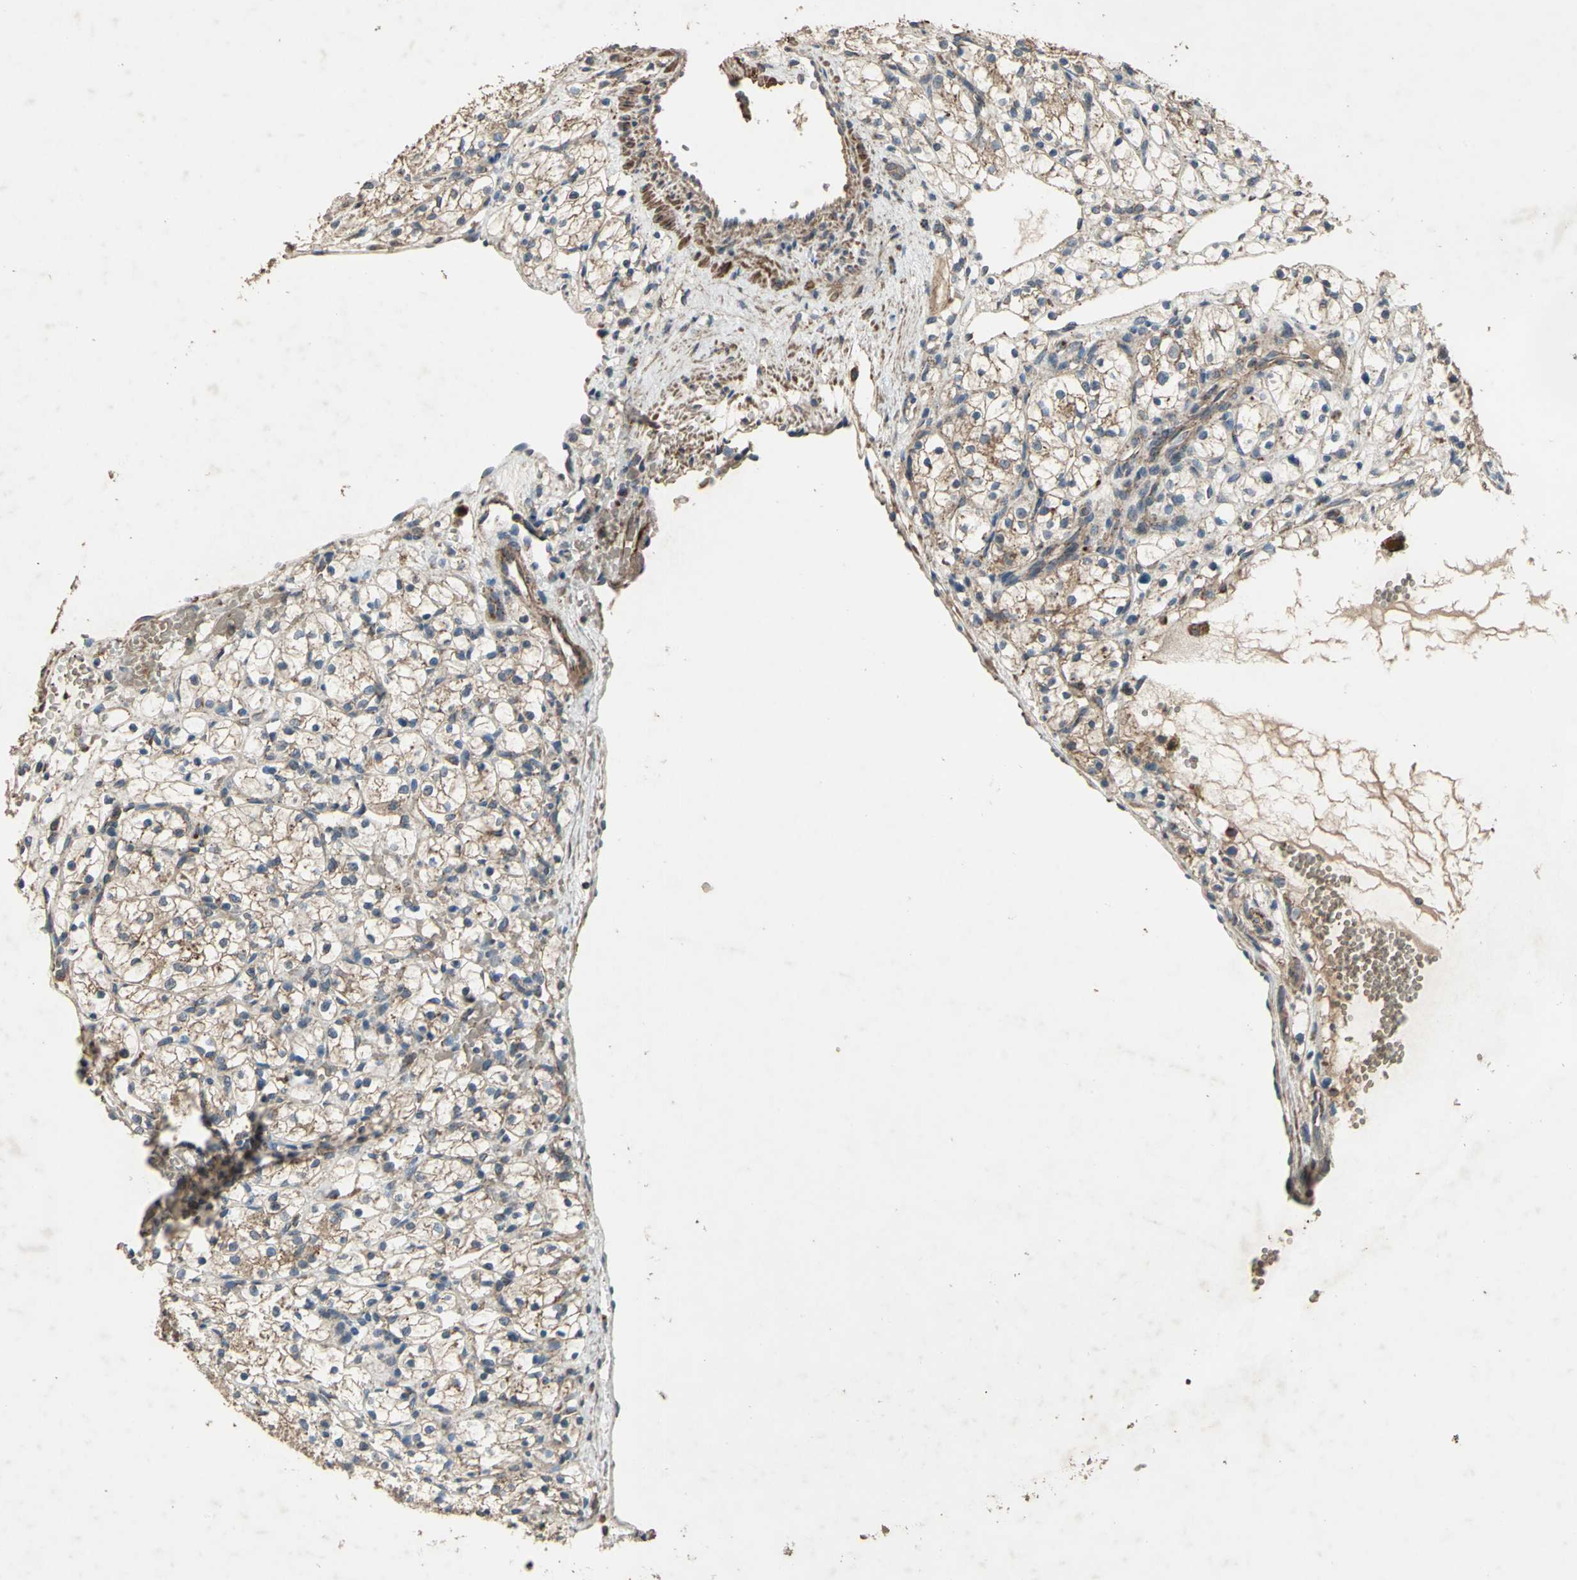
{"staining": {"intensity": "moderate", "quantity": ">75%", "location": "cytoplasmic/membranous"}, "tissue": "renal cancer", "cell_type": "Tumor cells", "image_type": "cancer", "snomed": [{"axis": "morphology", "description": "Adenocarcinoma, NOS"}, {"axis": "topography", "description": "Kidney"}], "caption": "An image showing moderate cytoplasmic/membranous expression in about >75% of tumor cells in renal cancer, as visualized by brown immunohistochemical staining.", "gene": "POLRMT", "patient": {"sex": "female", "age": 60}}